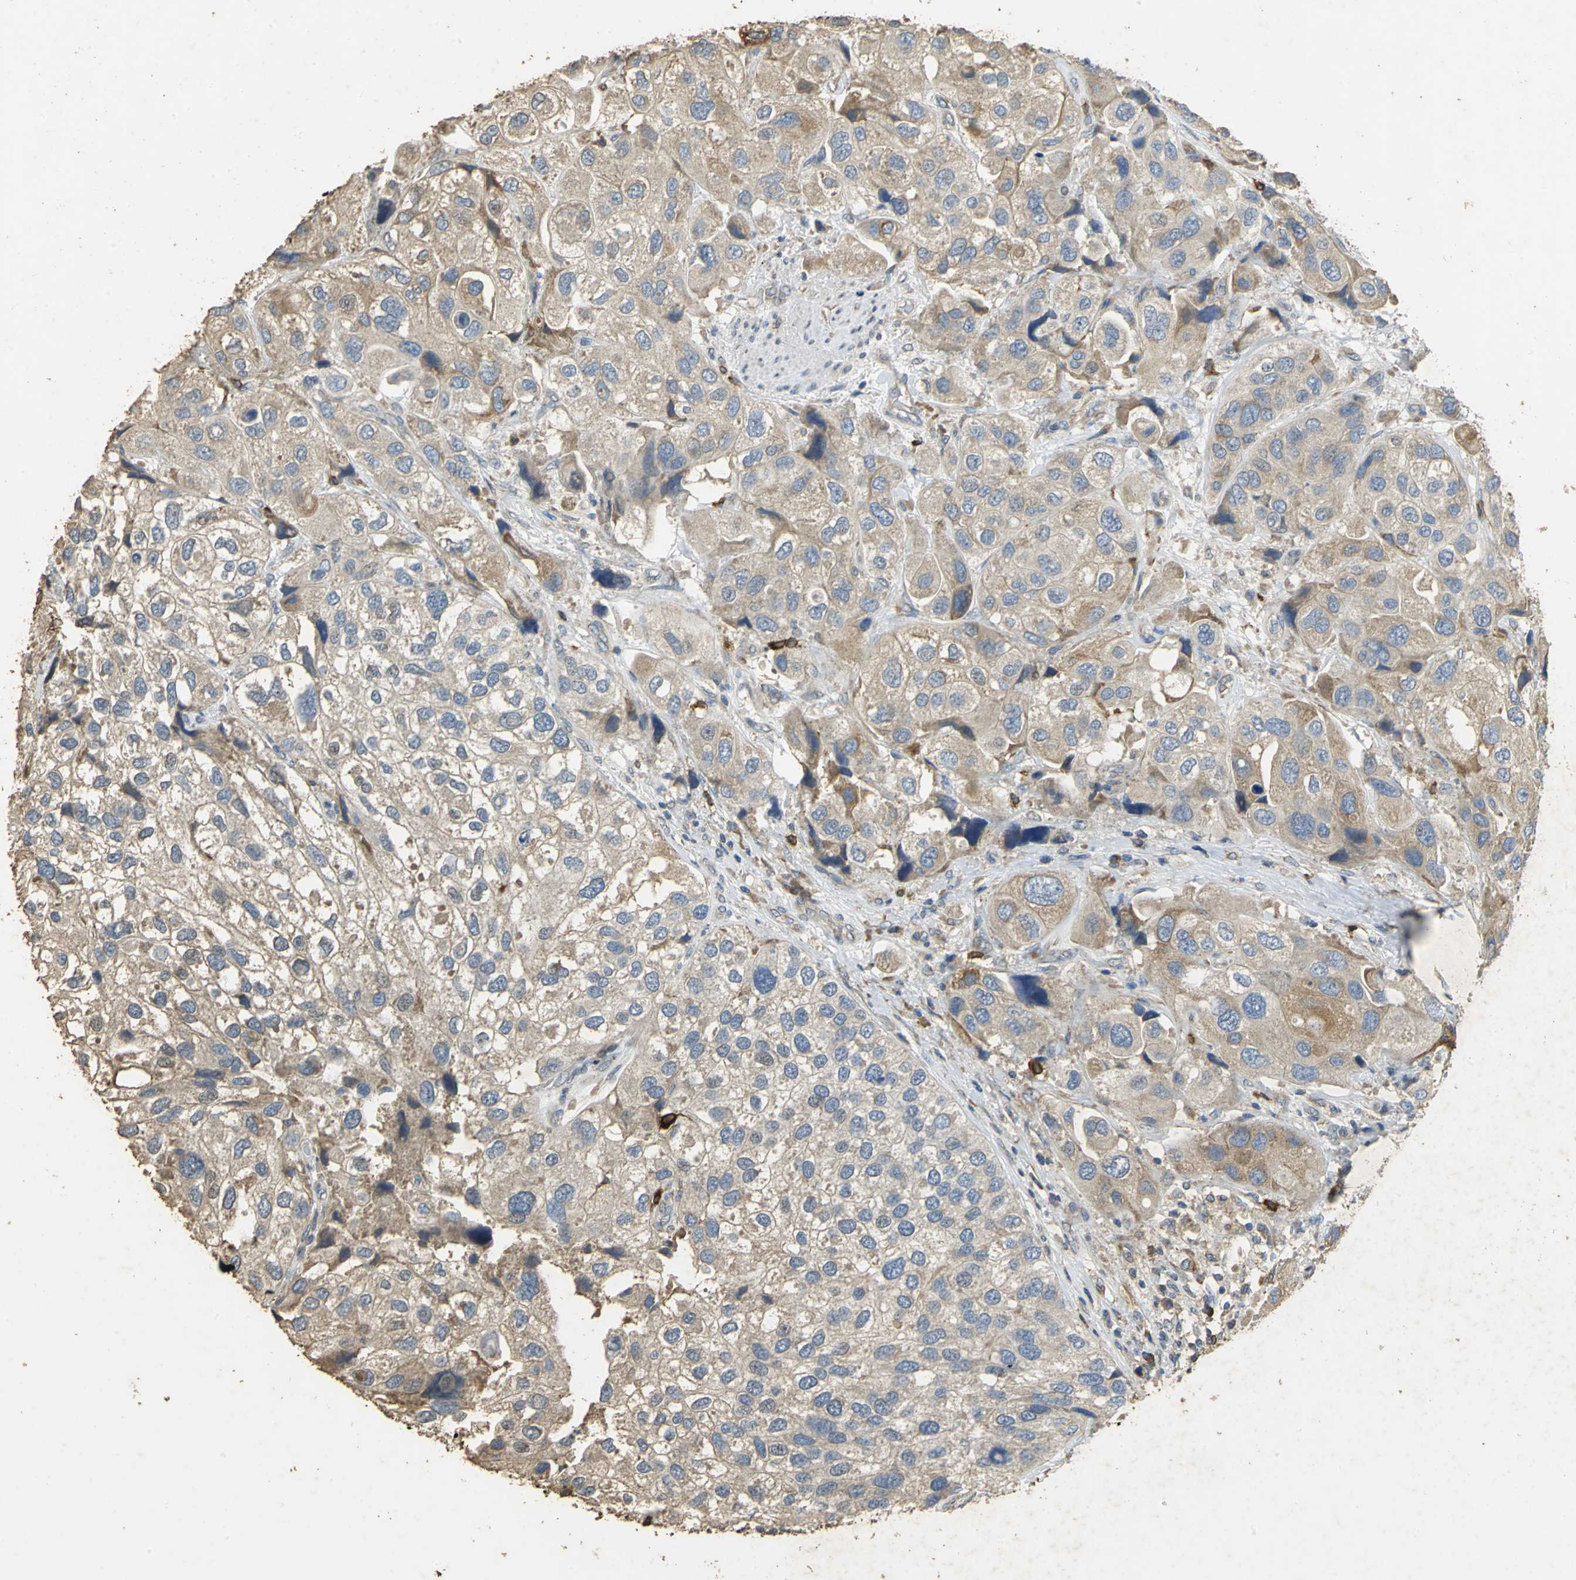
{"staining": {"intensity": "moderate", "quantity": ">75%", "location": "cytoplasmic/membranous"}, "tissue": "urothelial cancer", "cell_type": "Tumor cells", "image_type": "cancer", "snomed": [{"axis": "morphology", "description": "Urothelial carcinoma, High grade"}, {"axis": "topography", "description": "Urinary bladder"}], "caption": "High-magnification brightfield microscopy of high-grade urothelial carcinoma stained with DAB (3,3'-diaminobenzidine) (brown) and counterstained with hematoxylin (blue). tumor cells exhibit moderate cytoplasmic/membranous expression is present in approximately>75% of cells.", "gene": "ACSL4", "patient": {"sex": "female", "age": 64}}